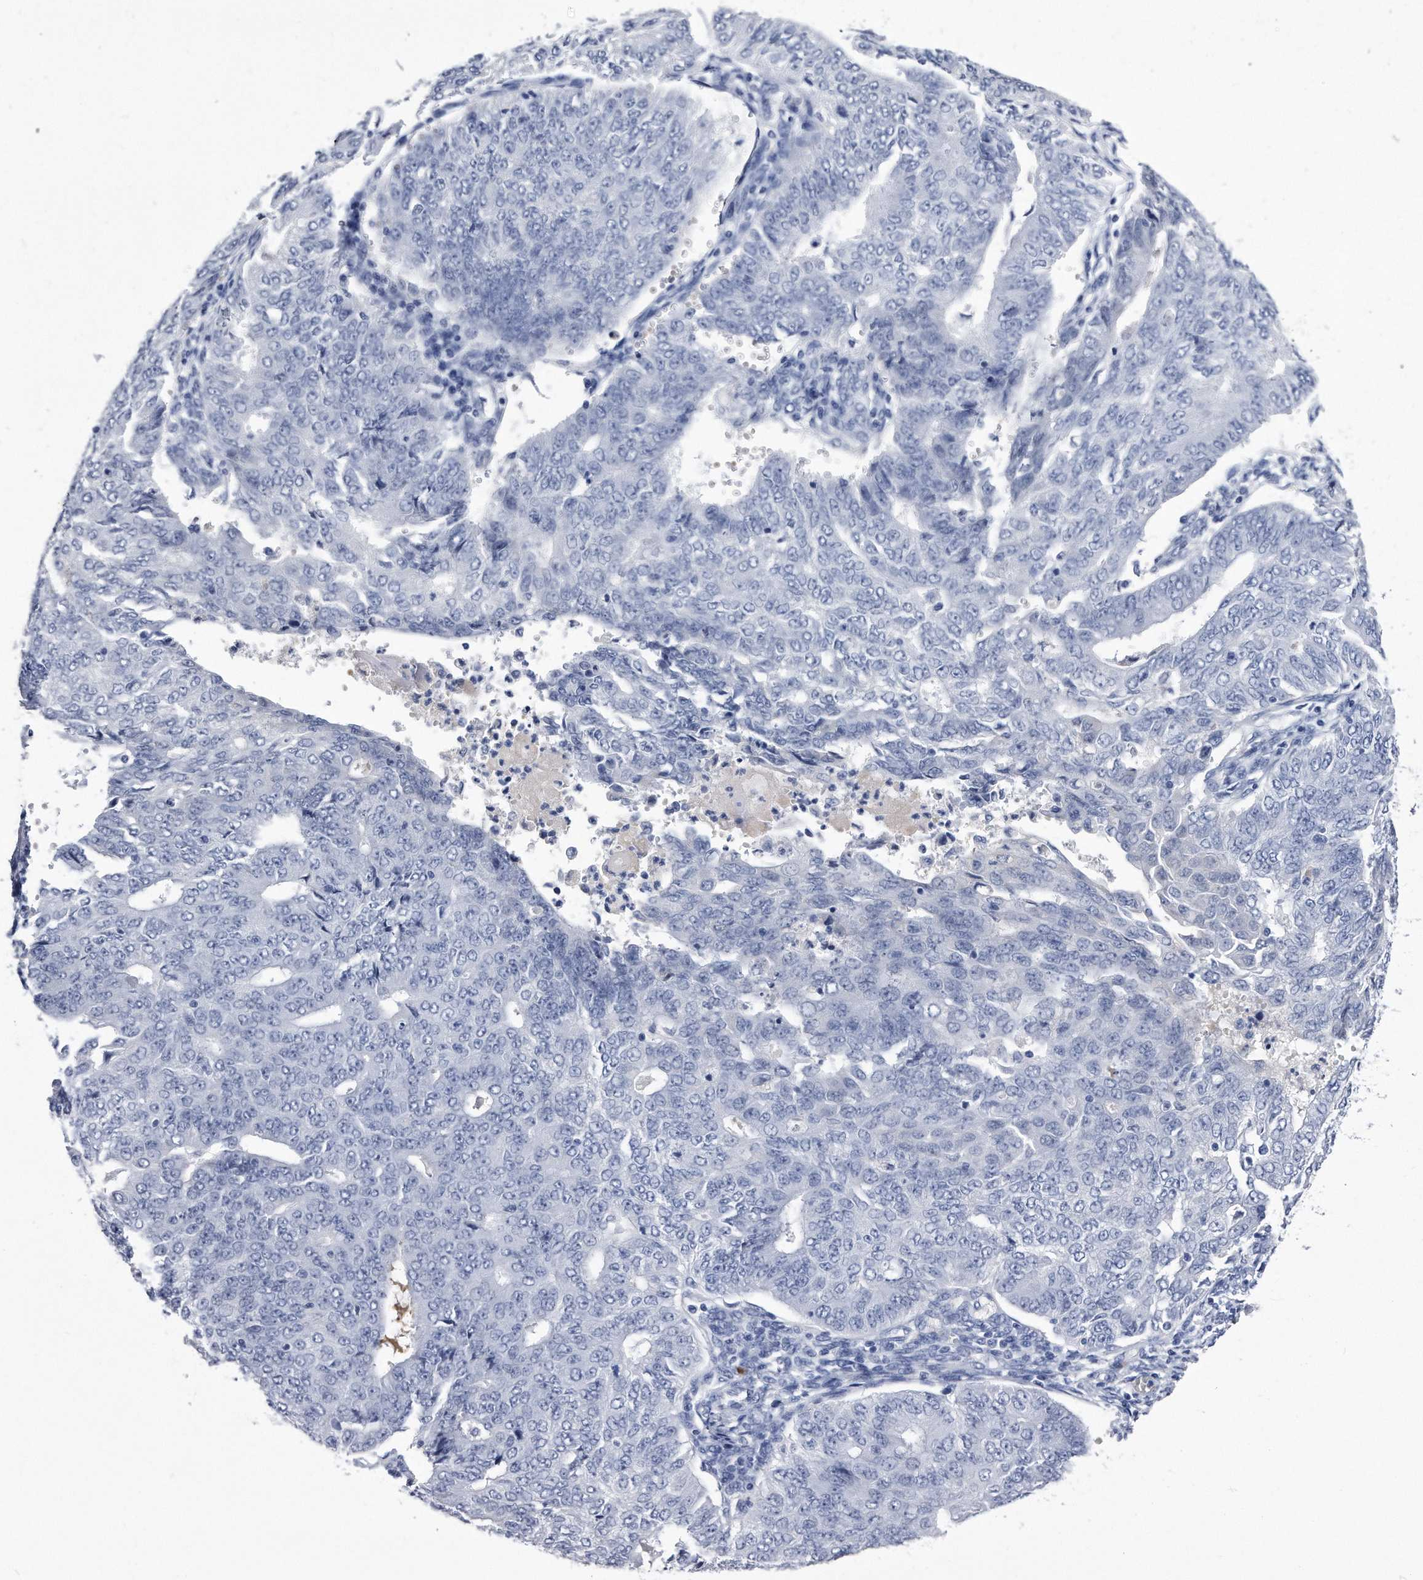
{"staining": {"intensity": "negative", "quantity": "none", "location": "none"}, "tissue": "endometrial cancer", "cell_type": "Tumor cells", "image_type": "cancer", "snomed": [{"axis": "morphology", "description": "Adenocarcinoma, NOS"}, {"axis": "topography", "description": "Endometrium"}], "caption": "A micrograph of human endometrial cancer (adenocarcinoma) is negative for staining in tumor cells. (Stains: DAB (3,3'-diaminobenzidine) immunohistochemistry (IHC) with hematoxylin counter stain, Microscopy: brightfield microscopy at high magnification).", "gene": "KCTD8", "patient": {"sex": "female", "age": 32}}